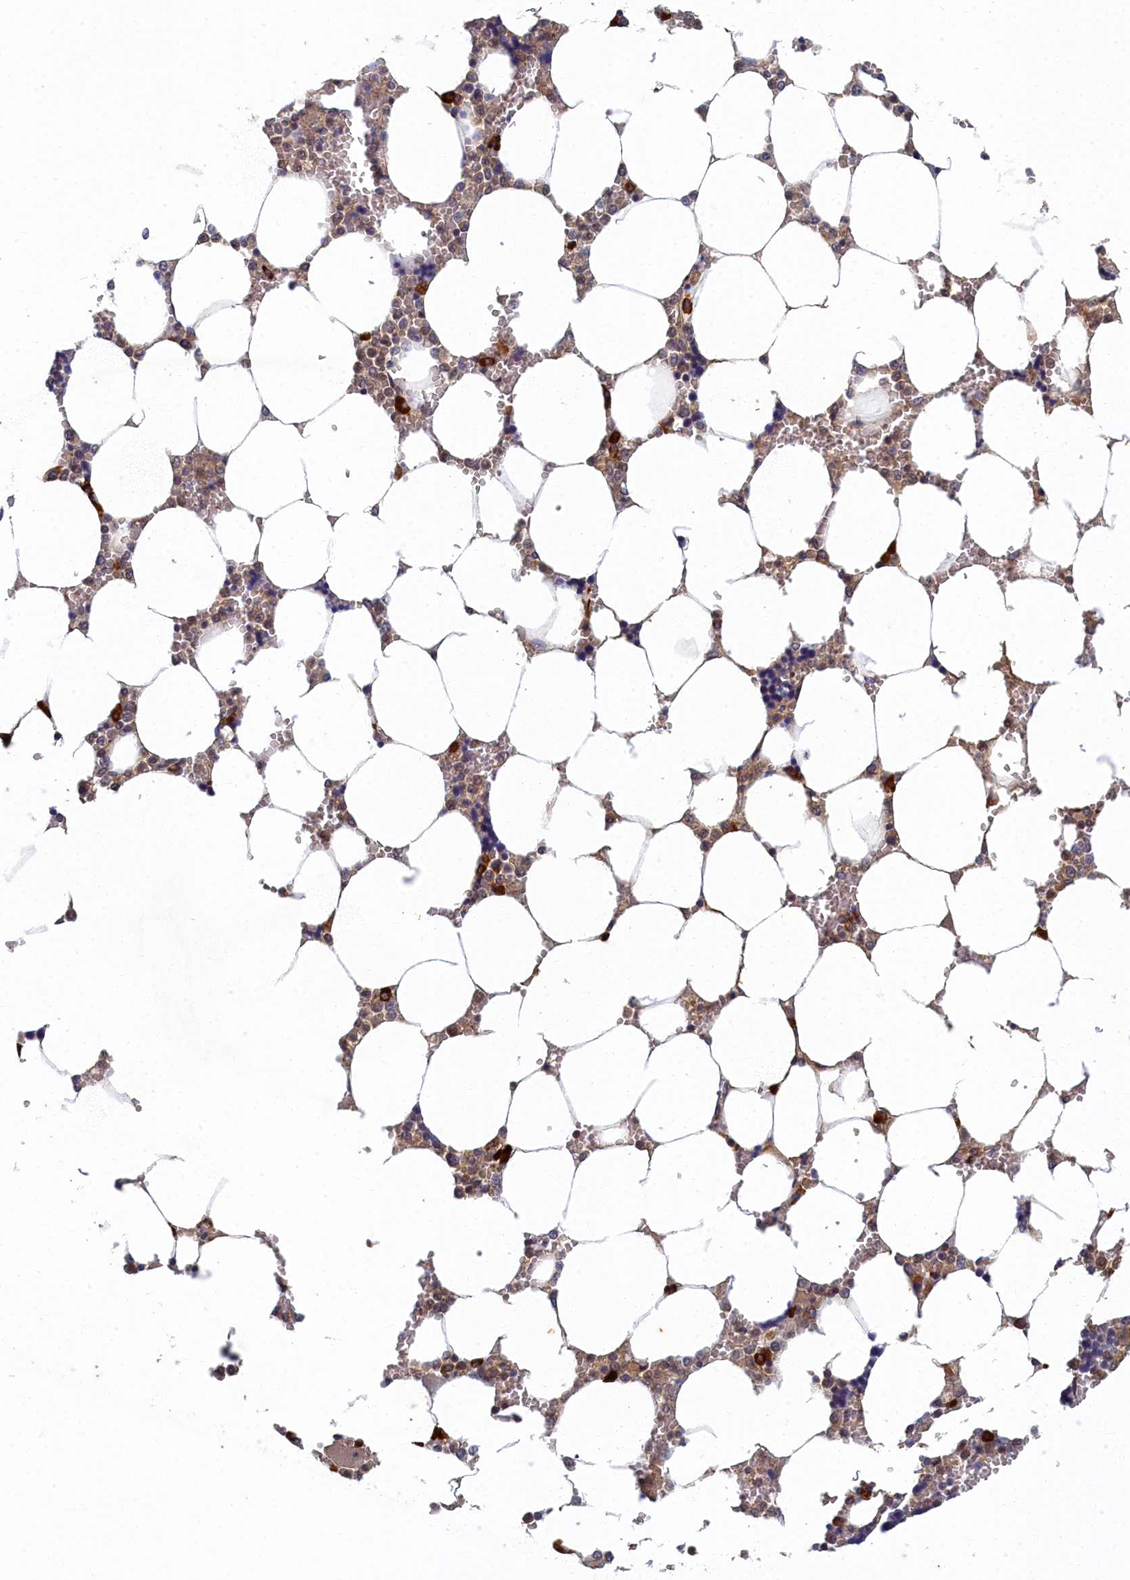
{"staining": {"intensity": "strong", "quantity": "<25%", "location": "cytoplasmic/membranous"}, "tissue": "bone marrow", "cell_type": "Hematopoietic cells", "image_type": "normal", "snomed": [{"axis": "morphology", "description": "Normal tissue, NOS"}, {"axis": "topography", "description": "Bone marrow"}], "caption": "Normal bone marrow shows strong cytoplasmic/membranous expression in about <25% of hematopoietic cells.", "gene": "DNAJC17", "patient": {"sex": "male", "age": 64}}